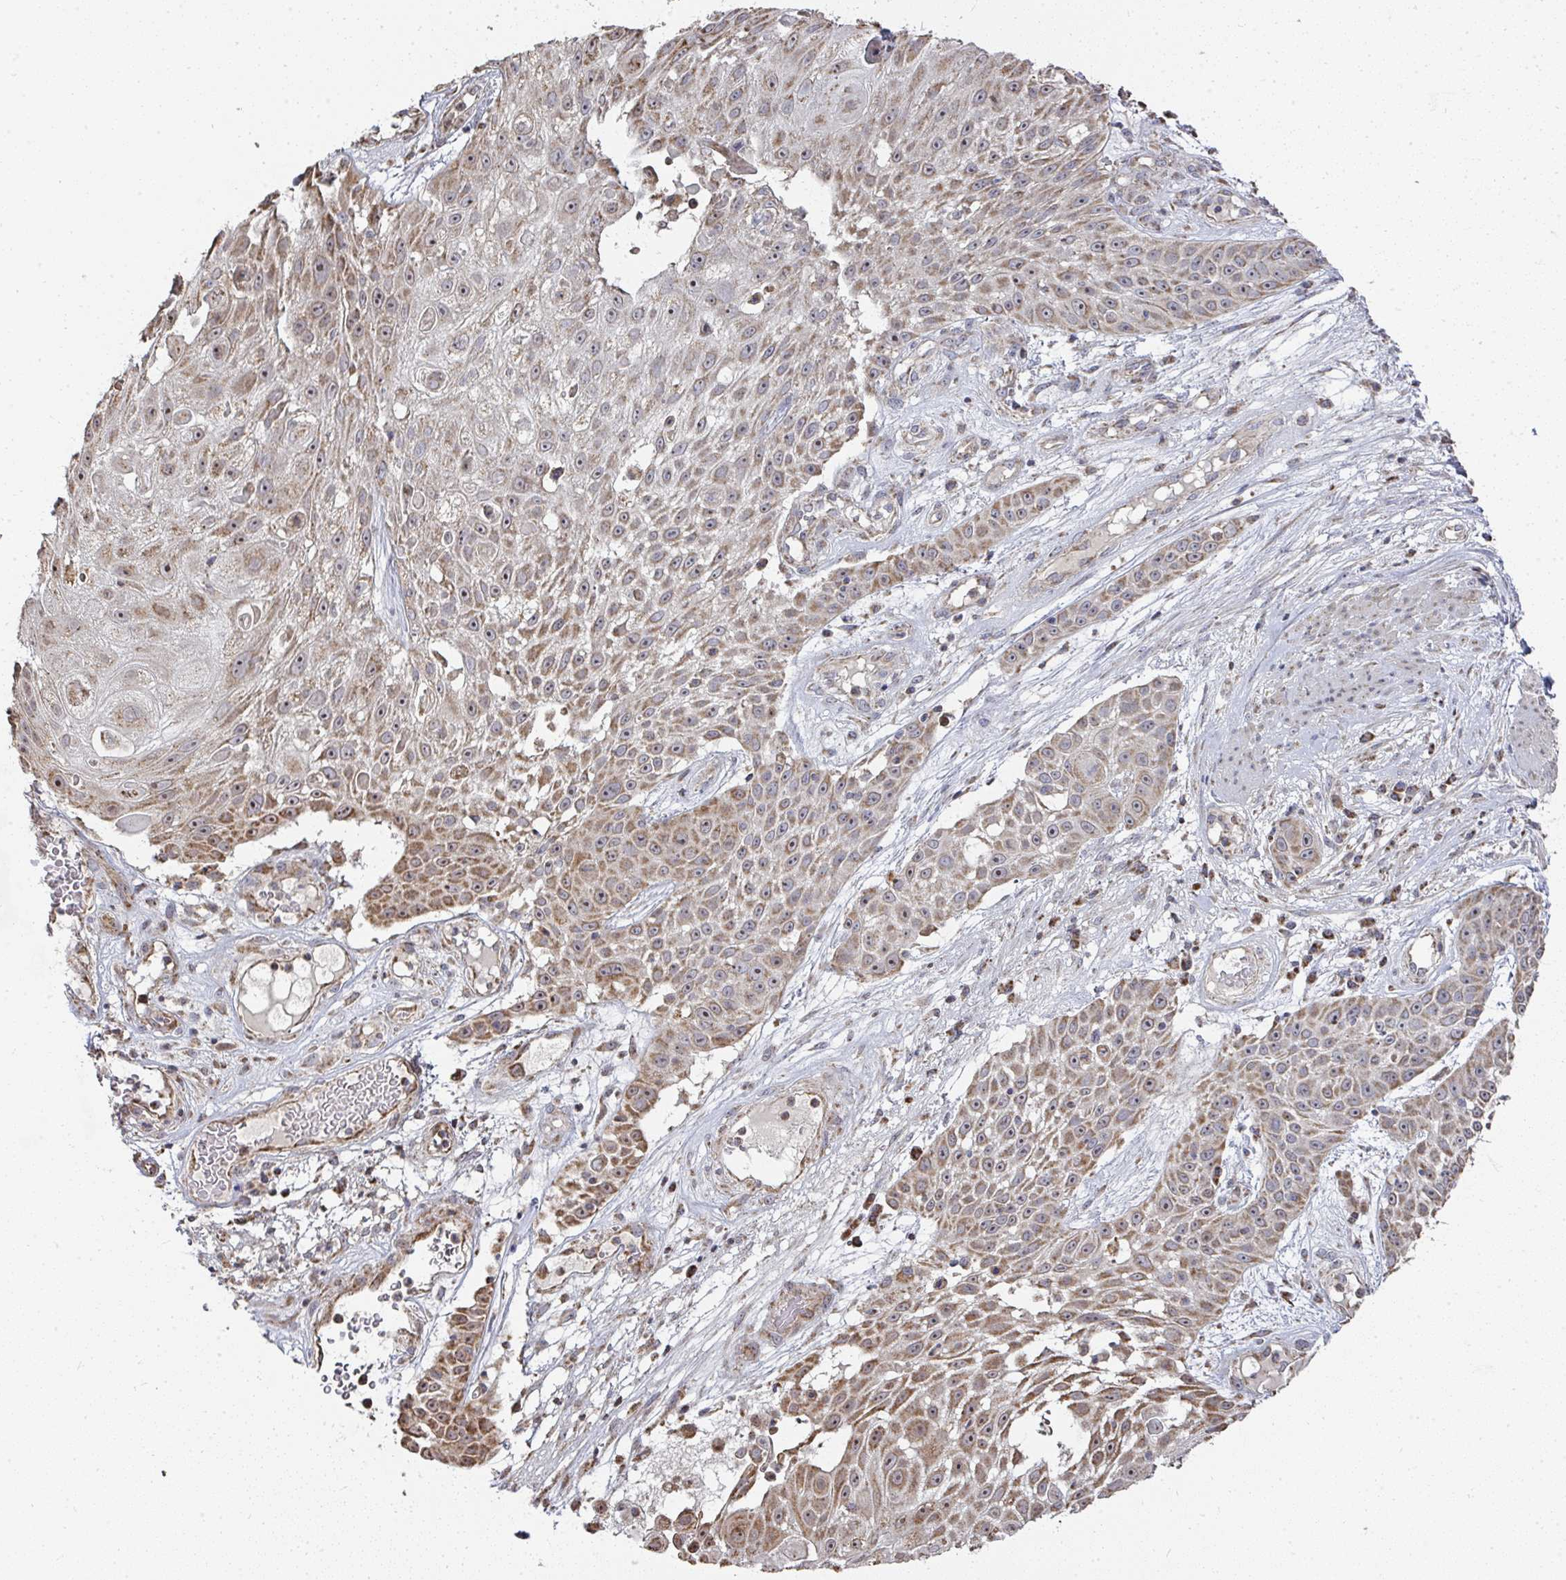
{"staining": {"intensity": "moderate", "quantity": ">75%", "location": "cytoplasmic/membranous,nuclear"}, "tissue": "skin cancer", "cell_type": "Tumor cells", "image_type": "cancer", "snomed": [{"axis": "morphology", "description": "Squamous cell carcinoma, NOS"}, {"axis": "topography", "description": "Skin"}], "caption": "Immunohistochemical staining of squamous cell carcinoma (skin) demonstrates medium levels of moderate cytoplasmic/membranous and nuclear positivity in about >75% of tumor cells.", "gene": "AGTPBP1", "patient": {"sex": "female", "age": 86}}